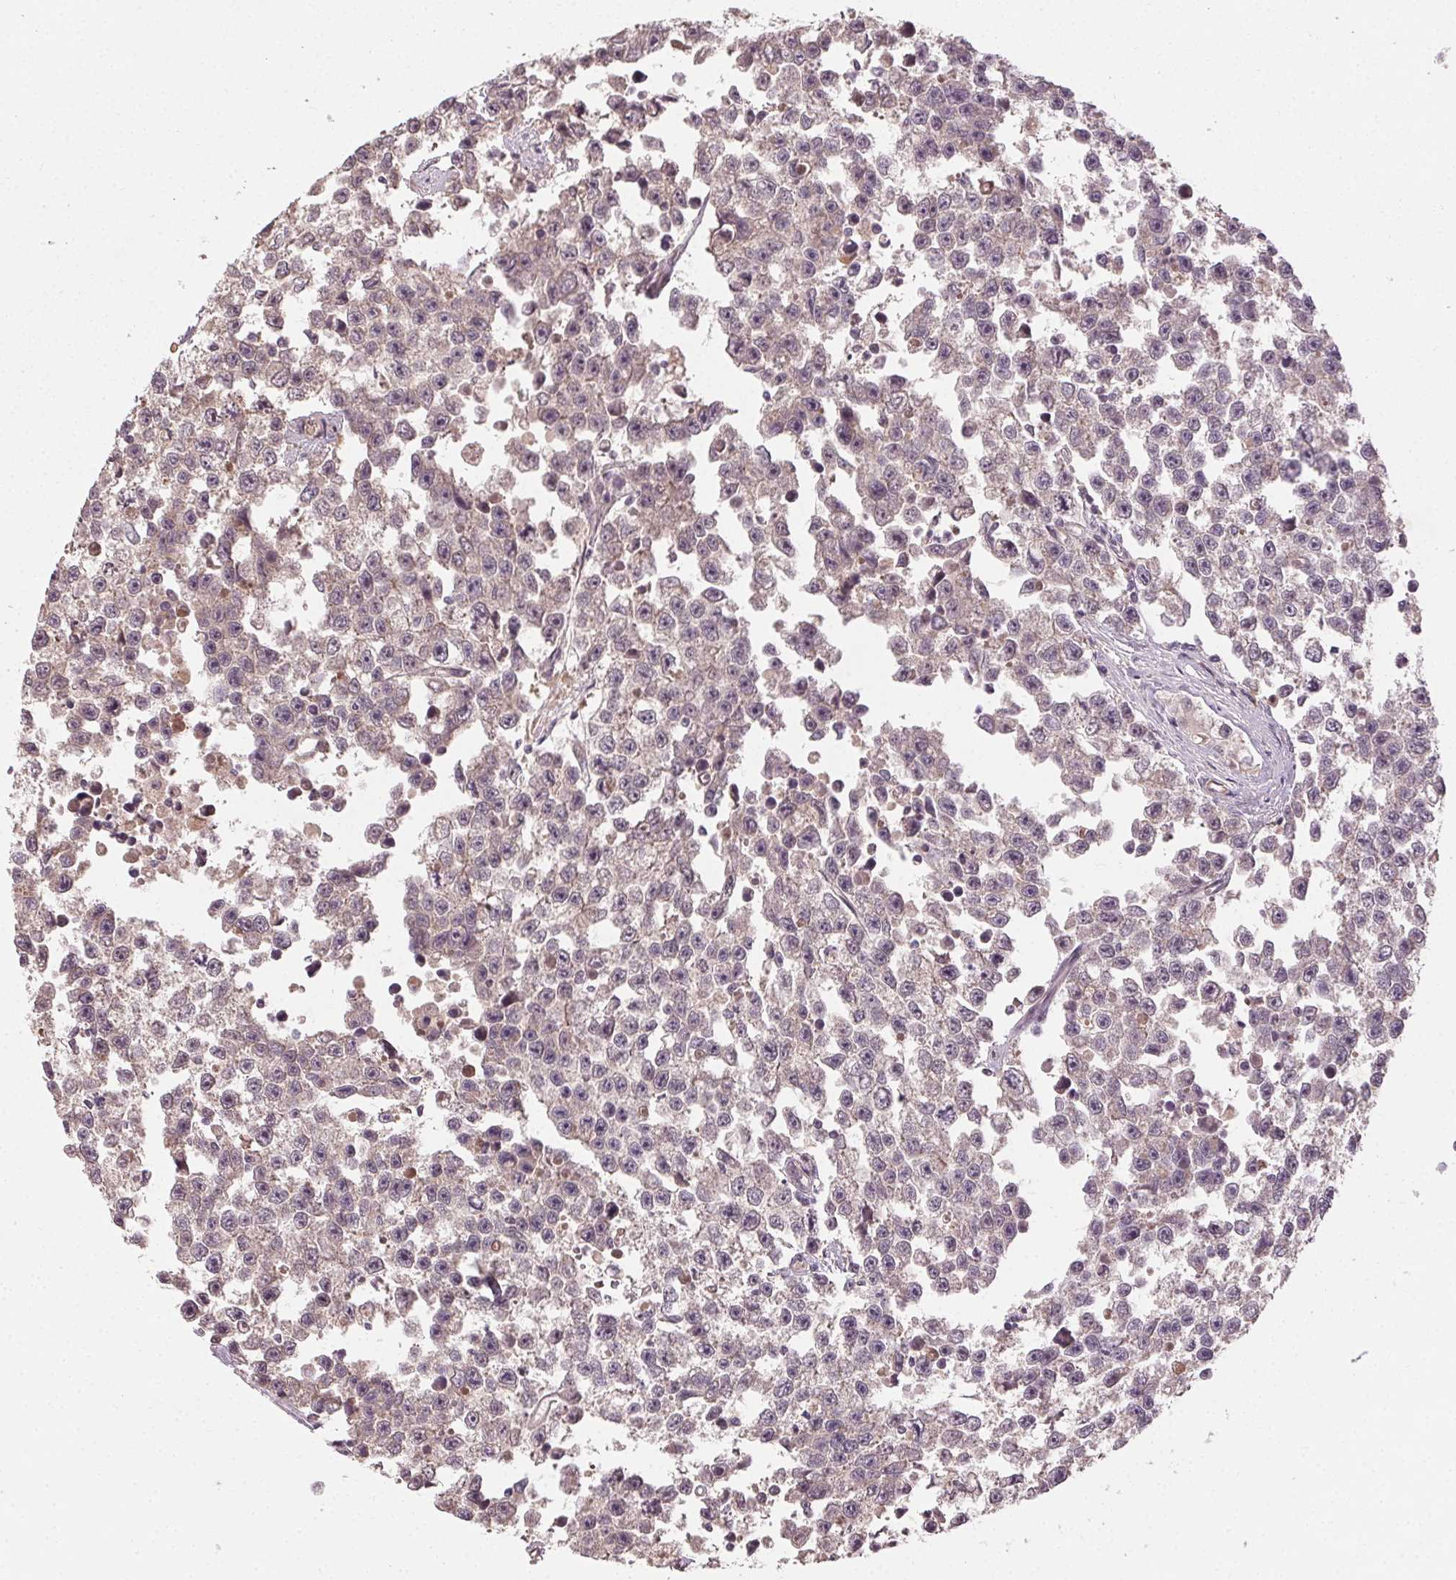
{"staining": {"intensity": "weak", "quantity": "<25%", "location": "cytoplasmic/membranous"}, "tissue": "testis cancer", "cell_type": "Tumor cells", "image_type": "cancer", "snomed": [{"axis": "morphology", "description": "Seminoma, NOS"}, {"axis": "topography", "description": "Testis"}], "caption": "Seminoma (testis) was stained to show a protein in brown. There is no significant staining in tumor cells.", "gene": "ATP1B3", "patient": {"sex": "male", "age": 26}}